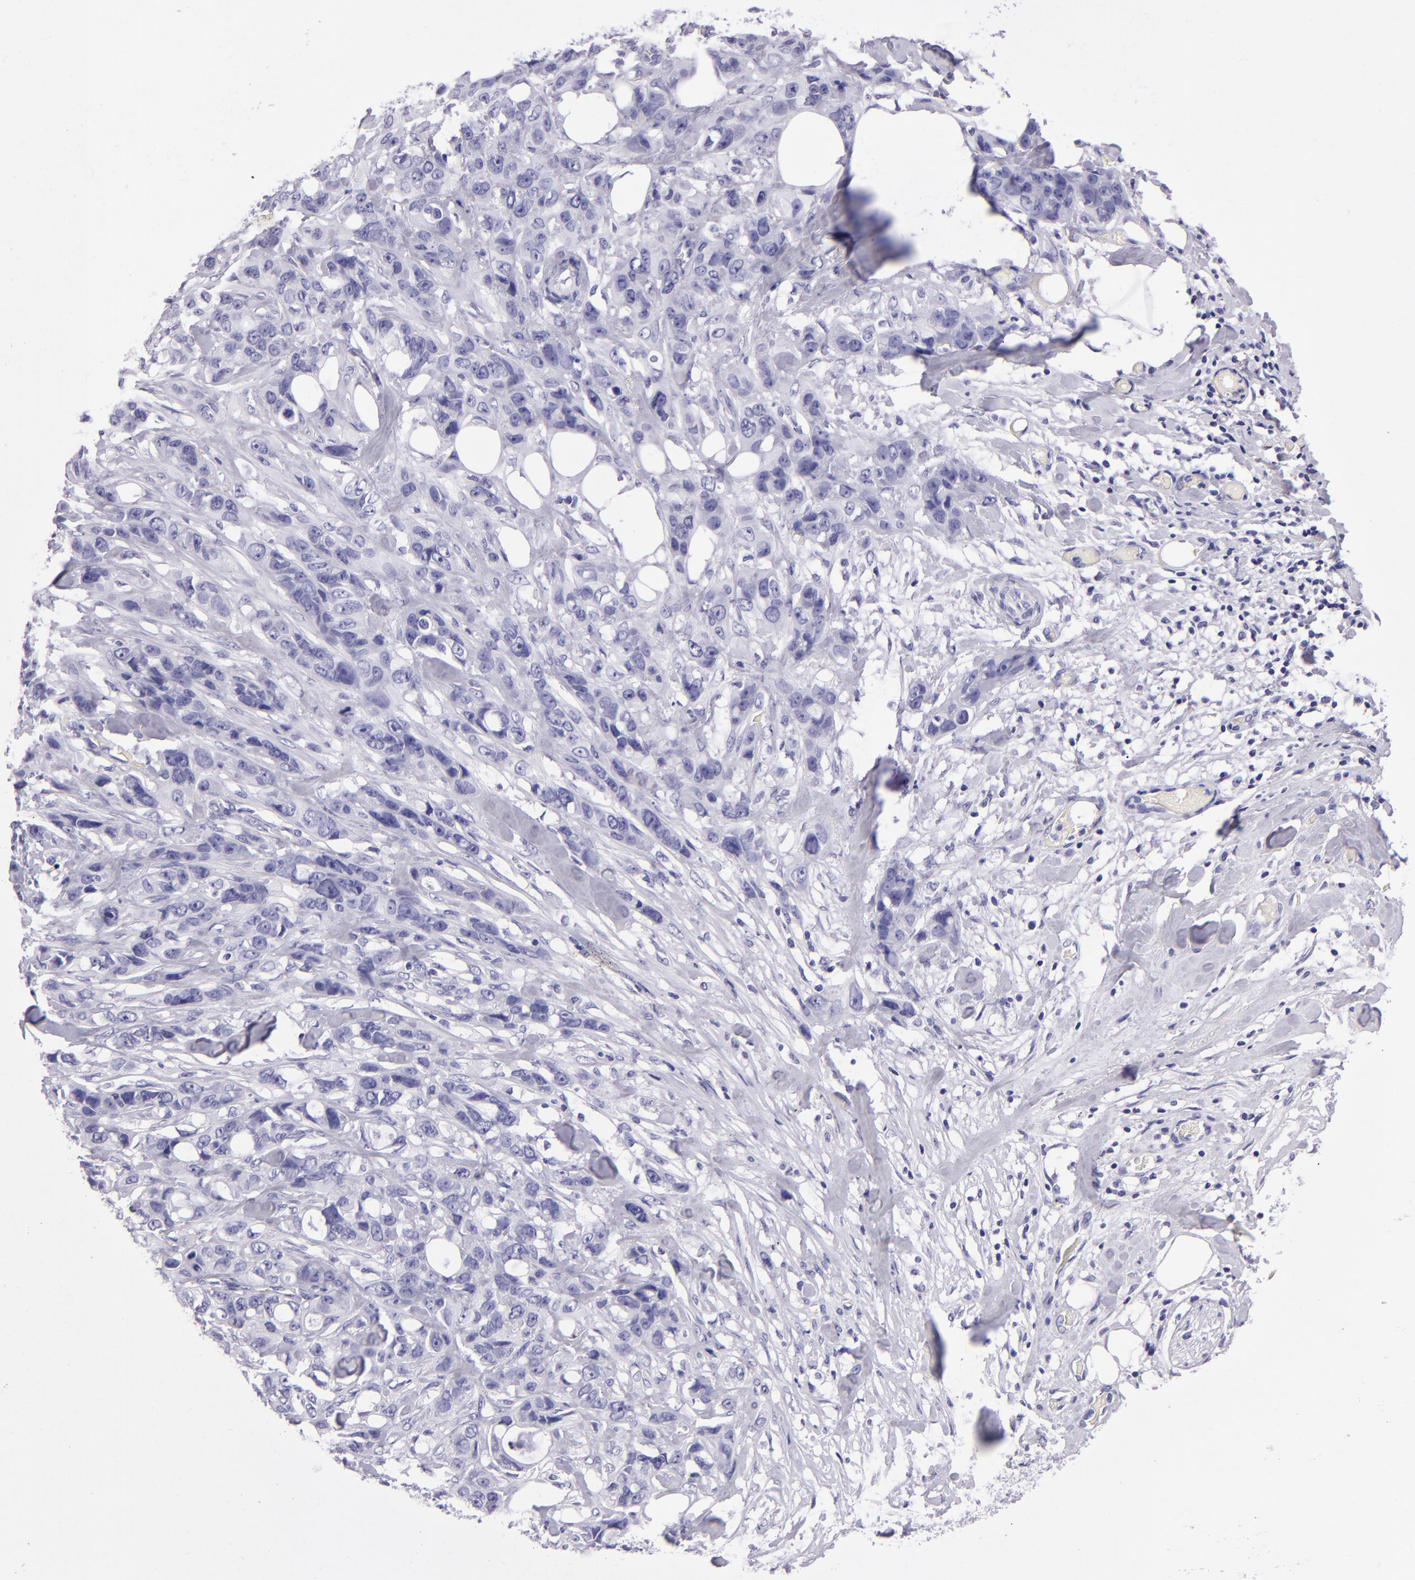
{"staining": {"intensity": "negative", "quantity": "none", "location": "none"}, "tissue": "stomach cancer", "cell_type": "Tumor cells", "image_type": "cancer", "snomed": [{"axis": "morphology", "description": "Adenocarcinoma, NOS"}, {"axis": "topography", "description": "Stomach, upper"}], "caption": "Tumor cells are negative for brown protein staining in adenocarcinoma (stomach).", "gene": "TYRP1", "patient": {"sex": "male", "age": 47}}